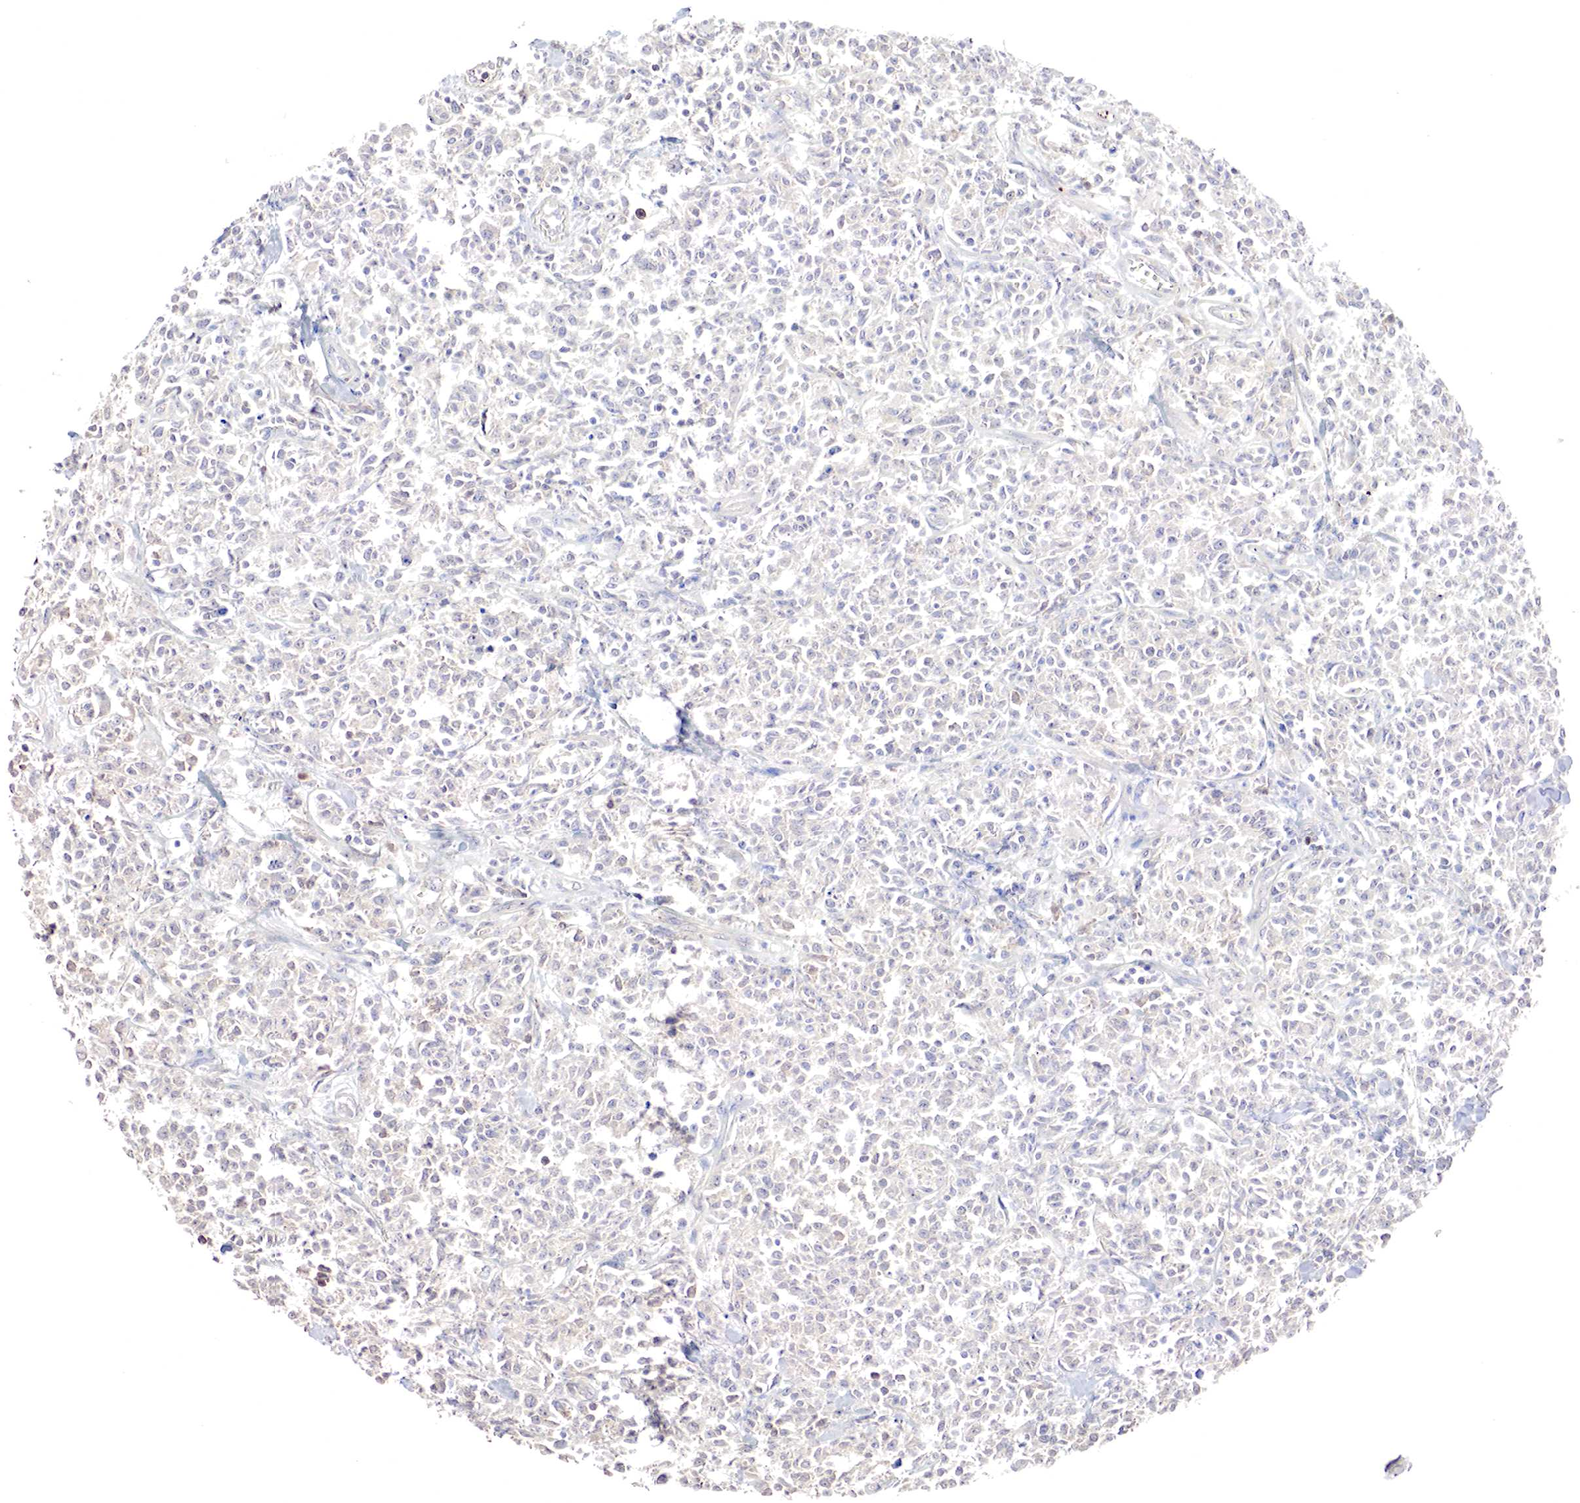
{"staining": {"intensity": "negative", "quantity": "none", "location": "none"}, "tissue": "lymphoma", "cell_type": "Tumor cells", "image_type": "cancer", "snomed": [{"axis": "morphology", "description": "Malignant lymphoma, non-Hodgkin's type, Low grade"}, {"axis": "topography", "description": "Small intestine"}], "caption": "Protein analysis of malignant lymphoma, non-Hodgkin's type (low-grade) demonstrates no significant expression in tumor cells.", "gene": "GATA1", "patient": {"sex": "female", "age": 59}}